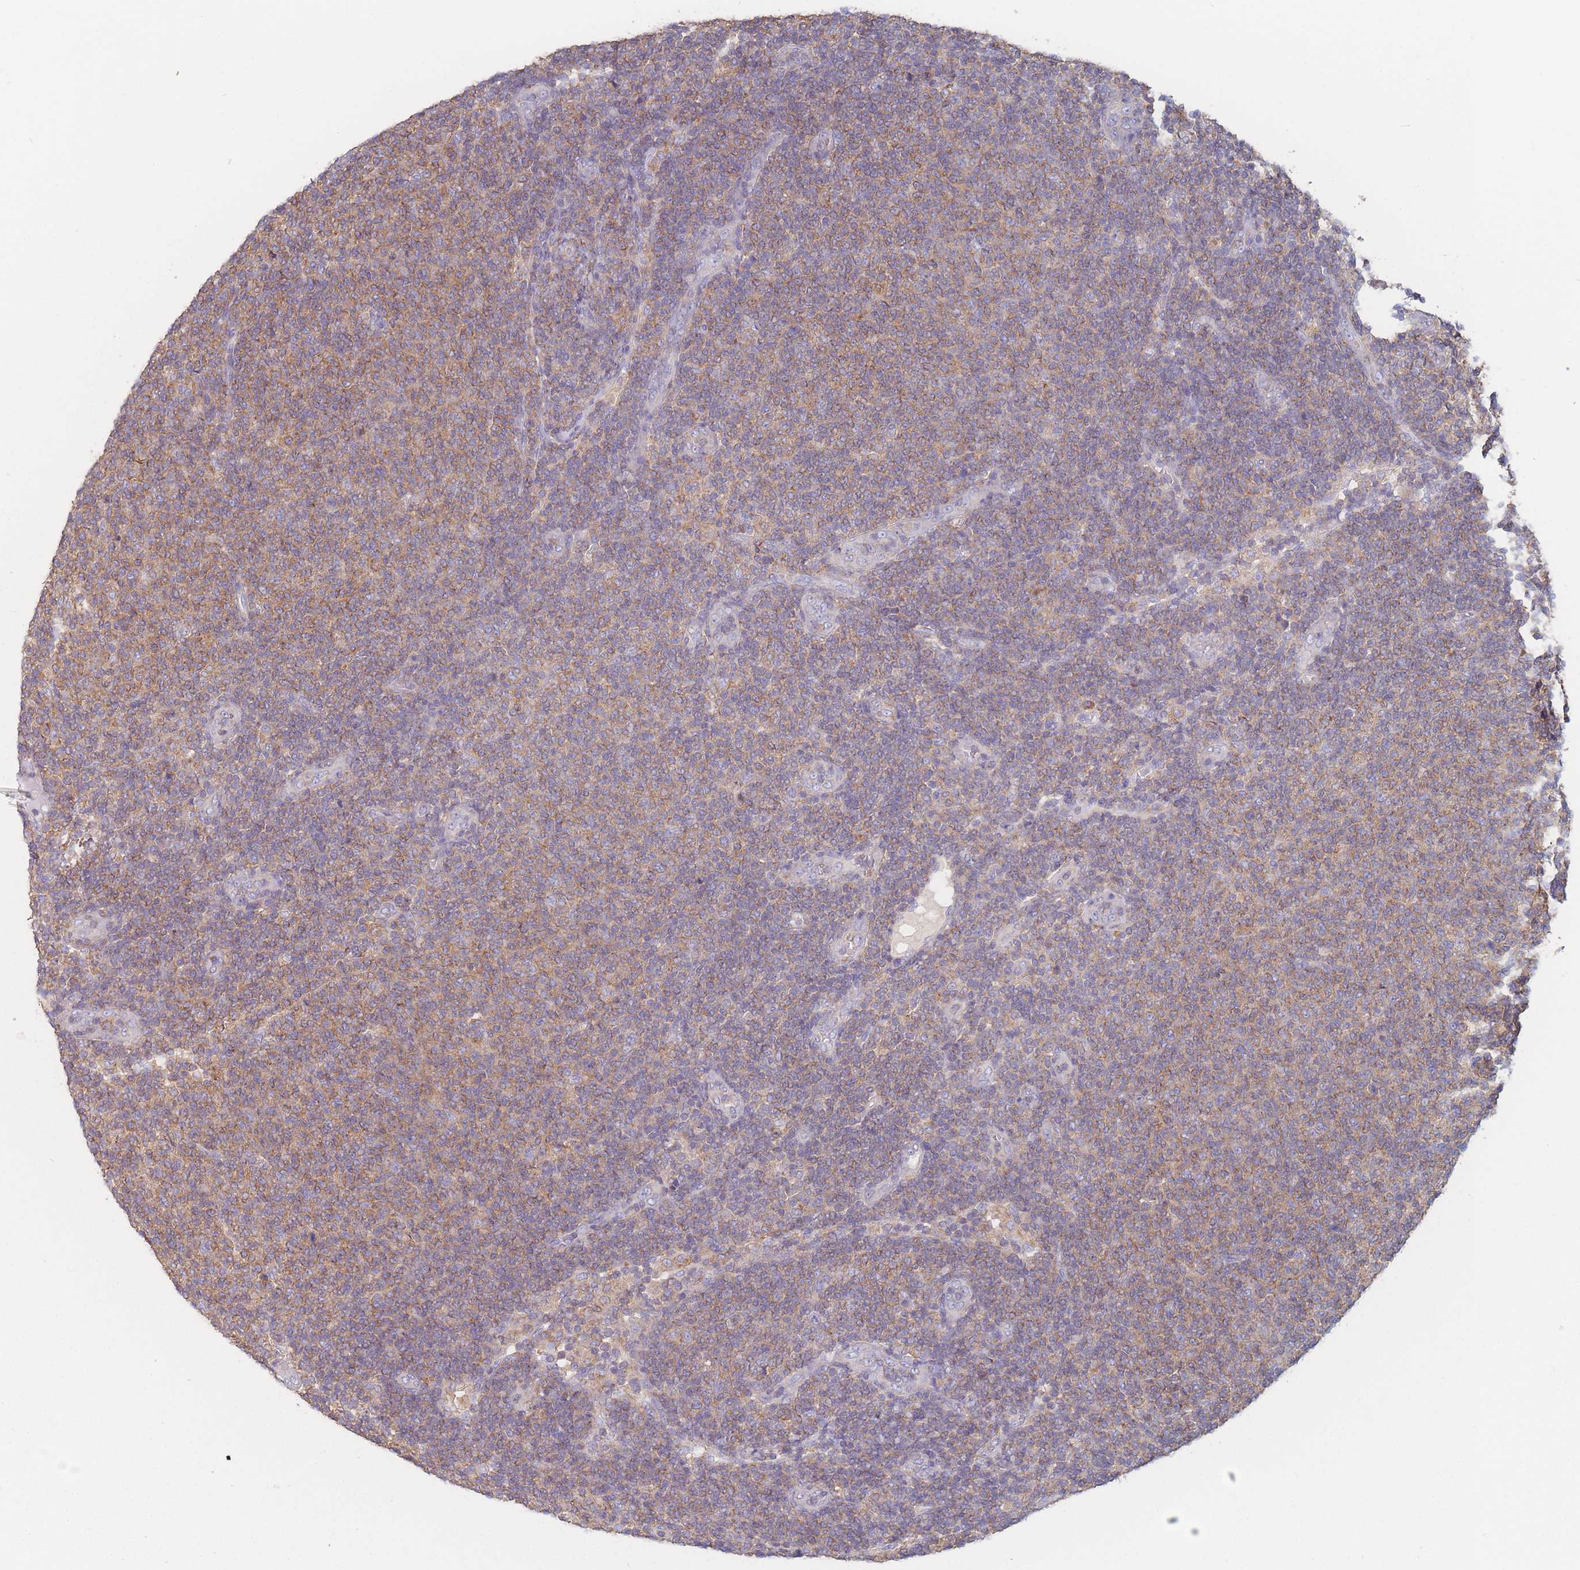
{"staining": {"intensity": "moderate", "quantity": "25%-75%", "location": "cytoplasmic/membranous"}, "tissue": "lymphoma", "cell_type": "Tumor cells", "image_type": "cancer", "snomed": [{"axis": "morphology", "description": "Malignant lymphoma, non-Hodgkin's type, Low grade"}, {"axis": "topography", "description": "Lymph node"}], "caption": "Approximately 25%-75% of tumor cells in human malignant lymphoma, non-Hodgkin's type (low-grade) exhibit moderate cytoplasmic/membranous protein expression as visualized by brown immunohistochemical staining.", "gene": "ADH1A", "patient": {"sex": "male", "age": 66}}